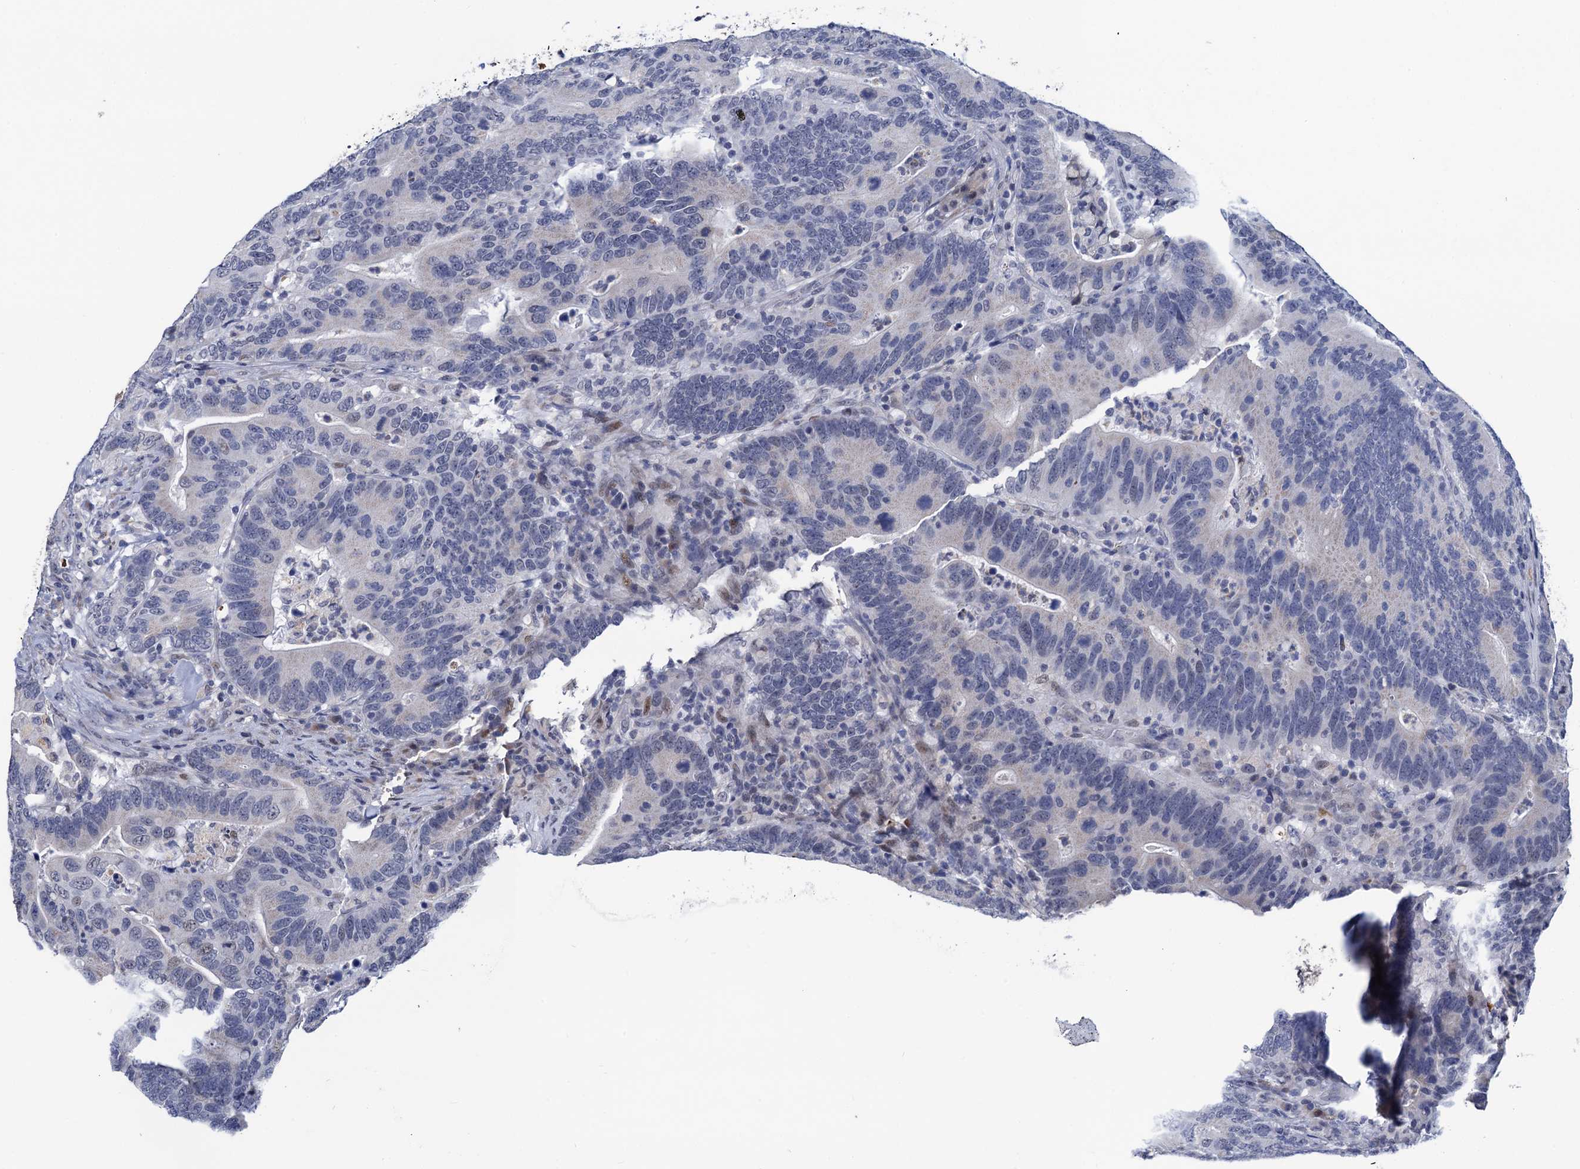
{"staining": {"intensity": "negative", "quantity": "none", "location": "none"}, "tissue": "colorectal cancer", "cell_type": "Tumor cells", "image_type": "cancer", "snomed": [{"axis": "morphology", "description": "Adenocarcinoma, NOS"}, {"axis": "topography", "description": "Colon"}], "caption": "Micrograph shows no significant protein expression in tumor cells of colorectal adenocarcinoma.", "gene": "FAM222A", "patient": {"sex": "female", "age": 66}}